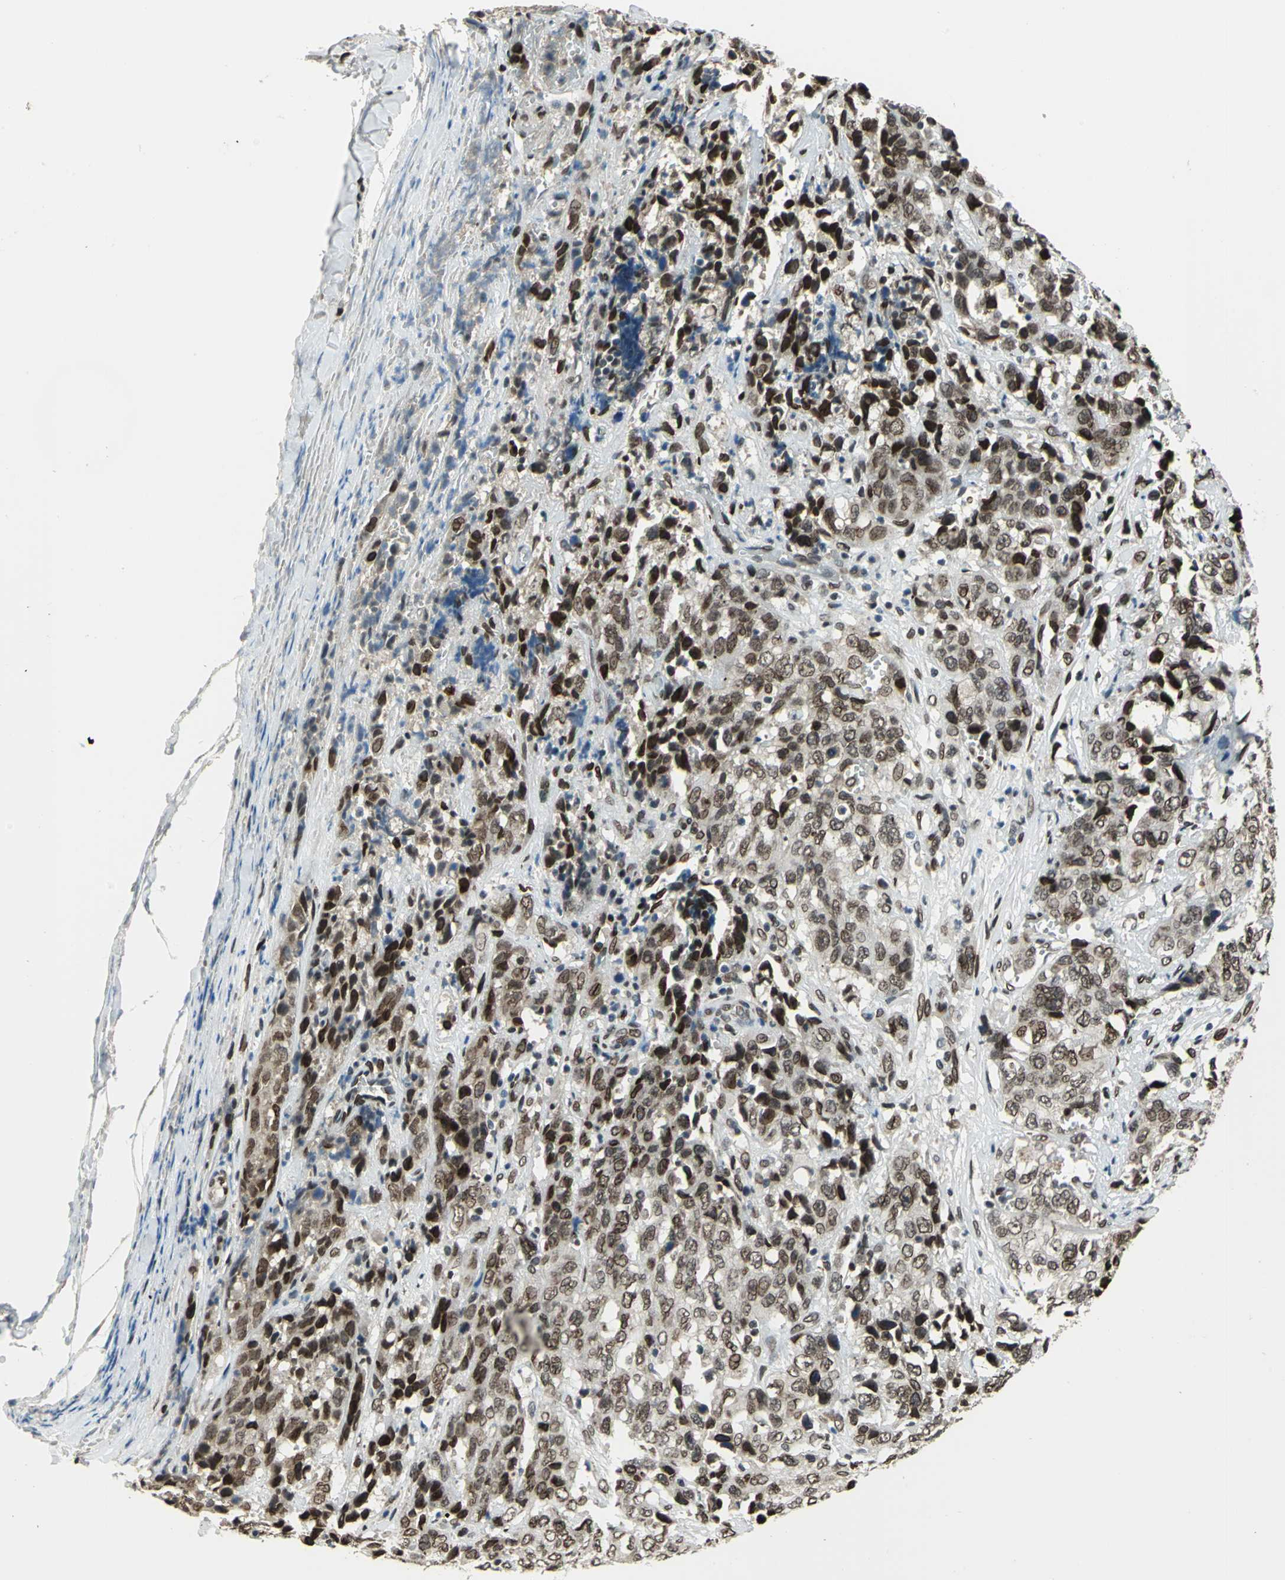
{"staining": {"intensity": "moderate", "quantity": ">75%", "location": "cytoplasmic/membranous,nuclear"}, "tissue": "stomach cancer", "cell_type": "Tumor cells", "image_type": "cancer", "snomed": [{"axis": "morphology", "description": "Adenocarcinoma, NOS"}, {"axis": "topography", "description": "Stomach"}], "caption": "About >75% of tumor cells in adenocarcinoma (stomach) exhibit moderate cytoplasmic/membranous and nuclear protein positivity as visualized by brown immunohistochemical staining.", "gene": "ISY1", "patient": {"sex": "male", "age": 48}}